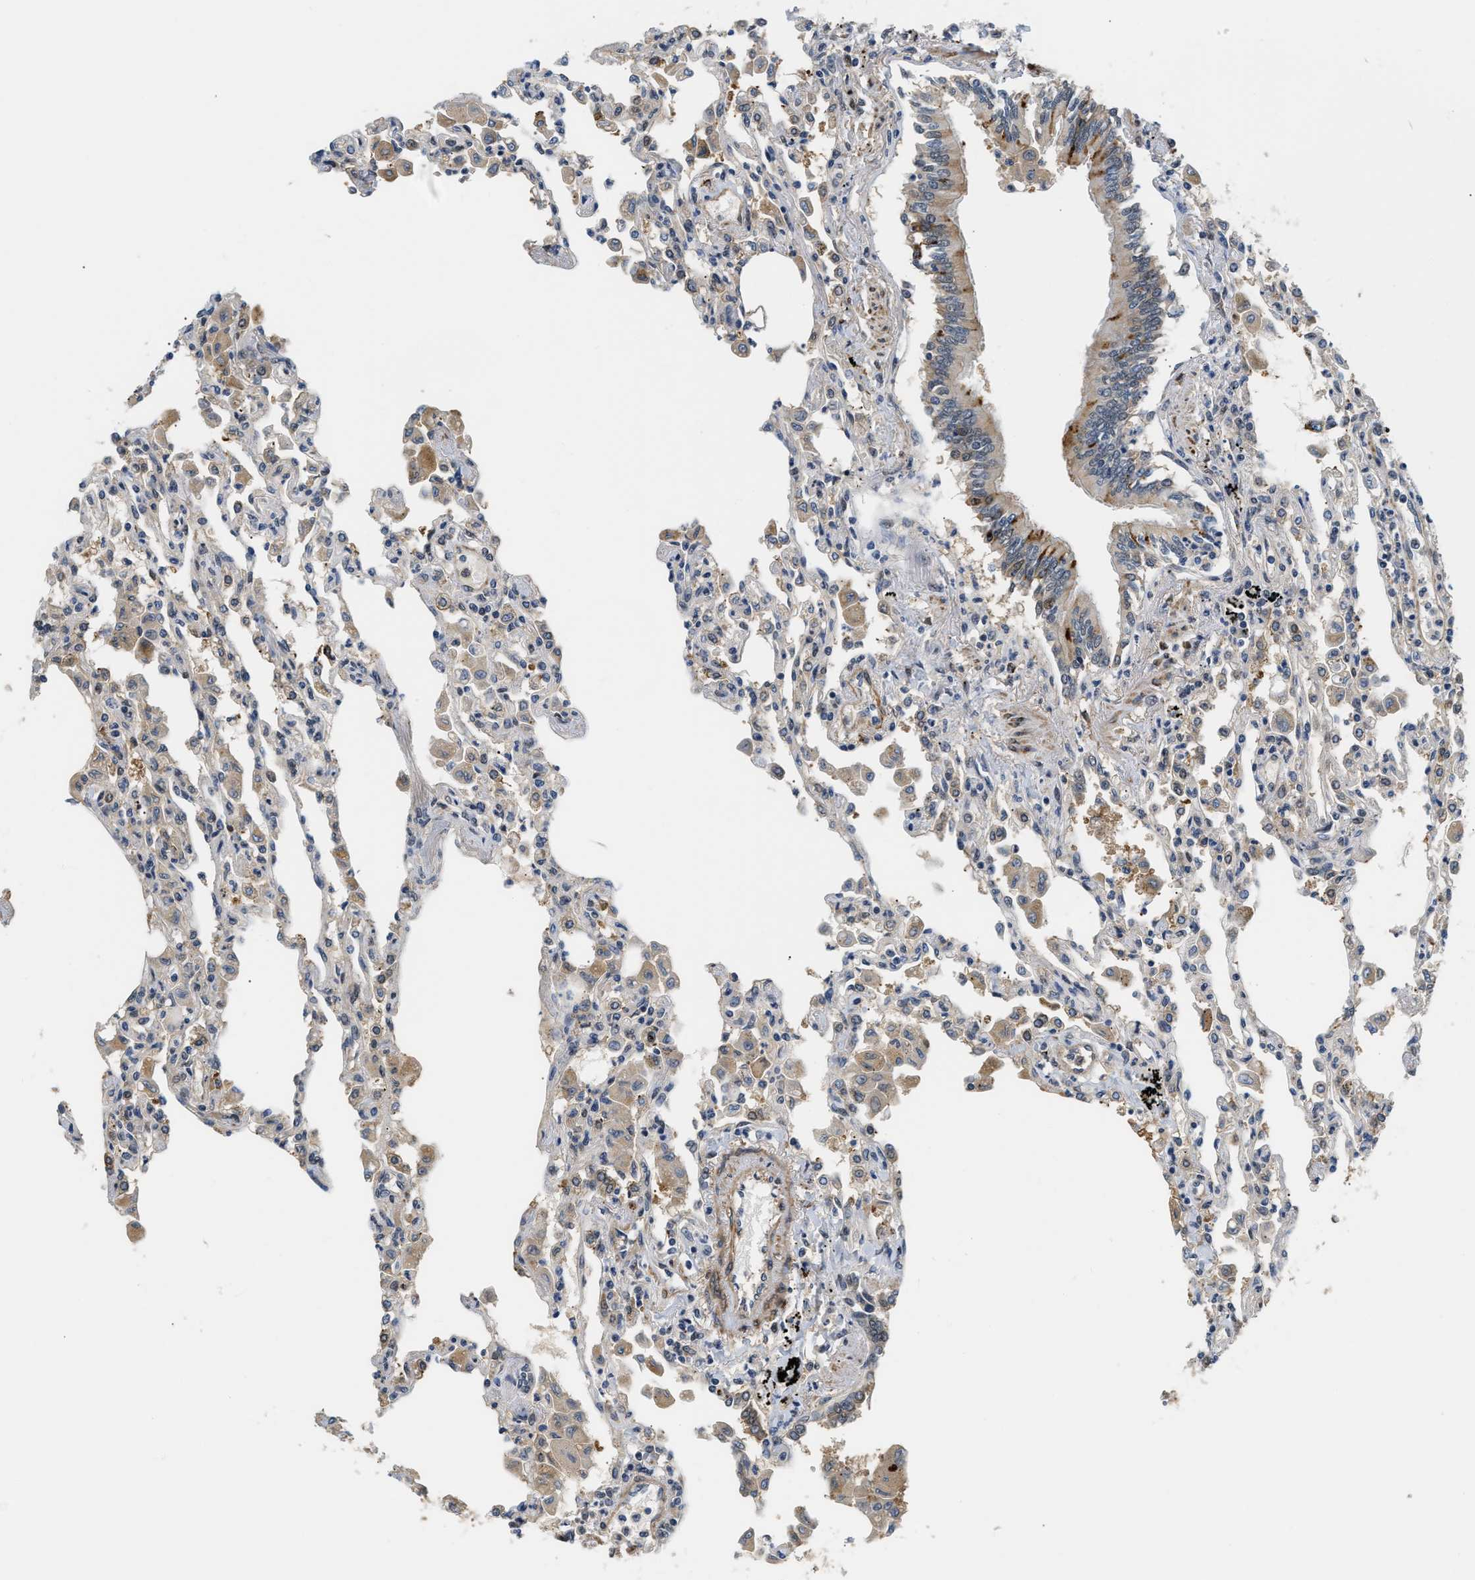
{"staining": {"intensity": "moderate", "quantity": "<25%", "location": "cytoplasmic/membranous"}, "tissue": "lung", "cell_type": "Alveolar cells", "image_type": "normal", "snomed": [{"axis": "morphology", "description": "Normal tissue, NOS"}, {"axis": "topography", "description": "Bronchus"}, {"axis": "topography", "description": "Lung"}], "caption": "Protein analysis of unremarkable lung displays moderate cytoplasmic/membranous positivity in approximately <25% of alveolar cells. The staining was performed using DAB (3,3'-diaminobenzidine), with brown indicating positive protein expression. Nuclei are stained blue with hematoxylin.", "gene": "LARP6", "patient": {"sex": "female", "age": 49}}